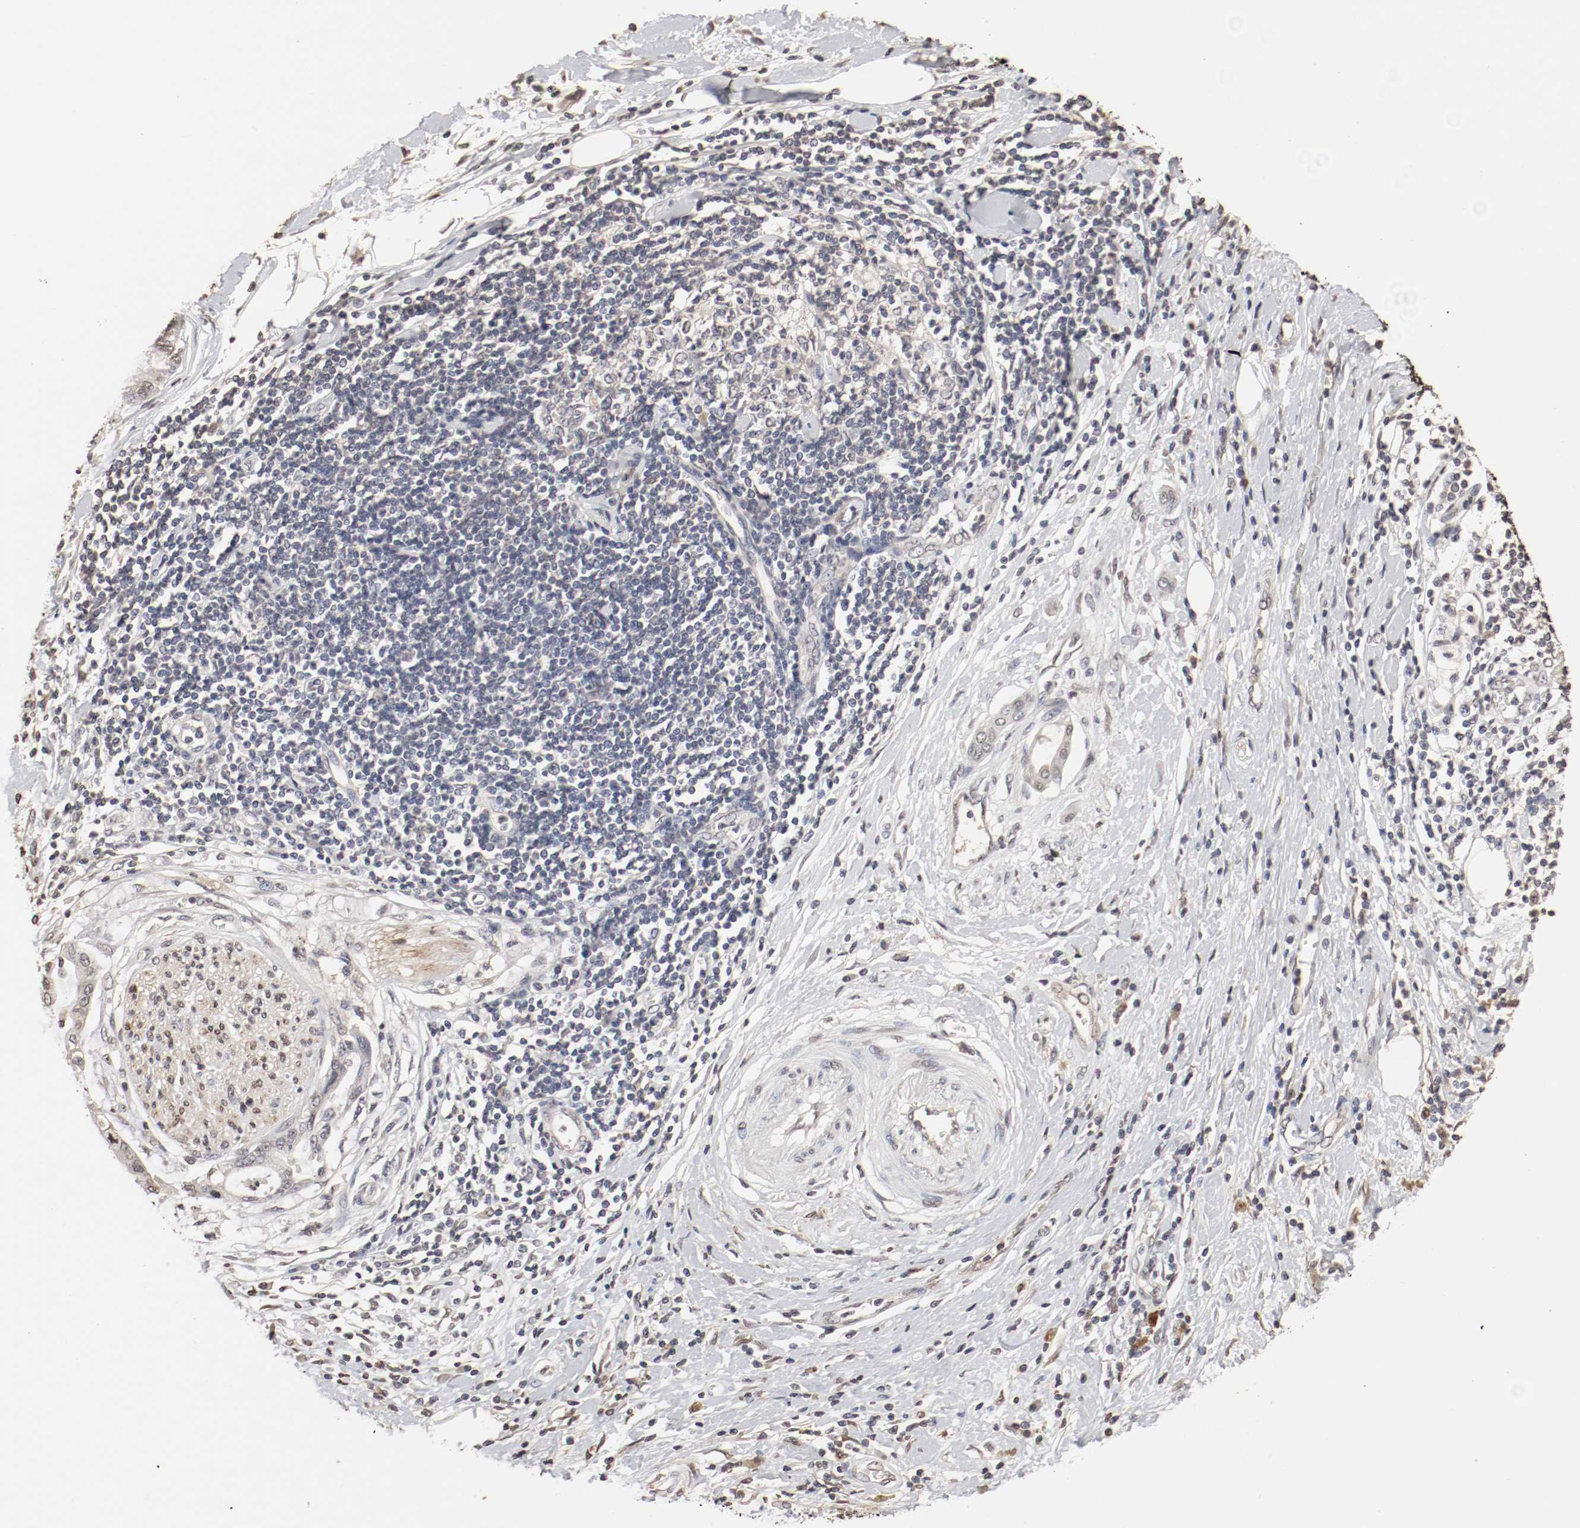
{"staining": {"intensity": "weak", "quantity": "25%-75%", "location": "cytoplasmic/membranous,nuclear"}, "tissue": "pancreatic cancer", "cell_type": "Tumor cells", "image_type": "cancer", "snomed": [{"axis": "morphology", "description": "Adenocarcinoma, NOS"}, {"axis": "morphology", "description": "Adenocarcinoma, metastatic, NOS"}, {"axis": "topography", "description": "Lymph node"}, {"axis": "topography", "description": "Pancreas"}, {"axis": "topography", "description": "Duodenum"}], "caption": "IHC of pancreatic cancer (metastatic adenocarcinoma) demonstrates low levels of weak cytoplasmic/membranous and nuclear staining in about 25%-75% of tumor cells. Nuclei are stained in blue.", "gene": "WASL", "patient": {"sex": "female", "age": 64}}